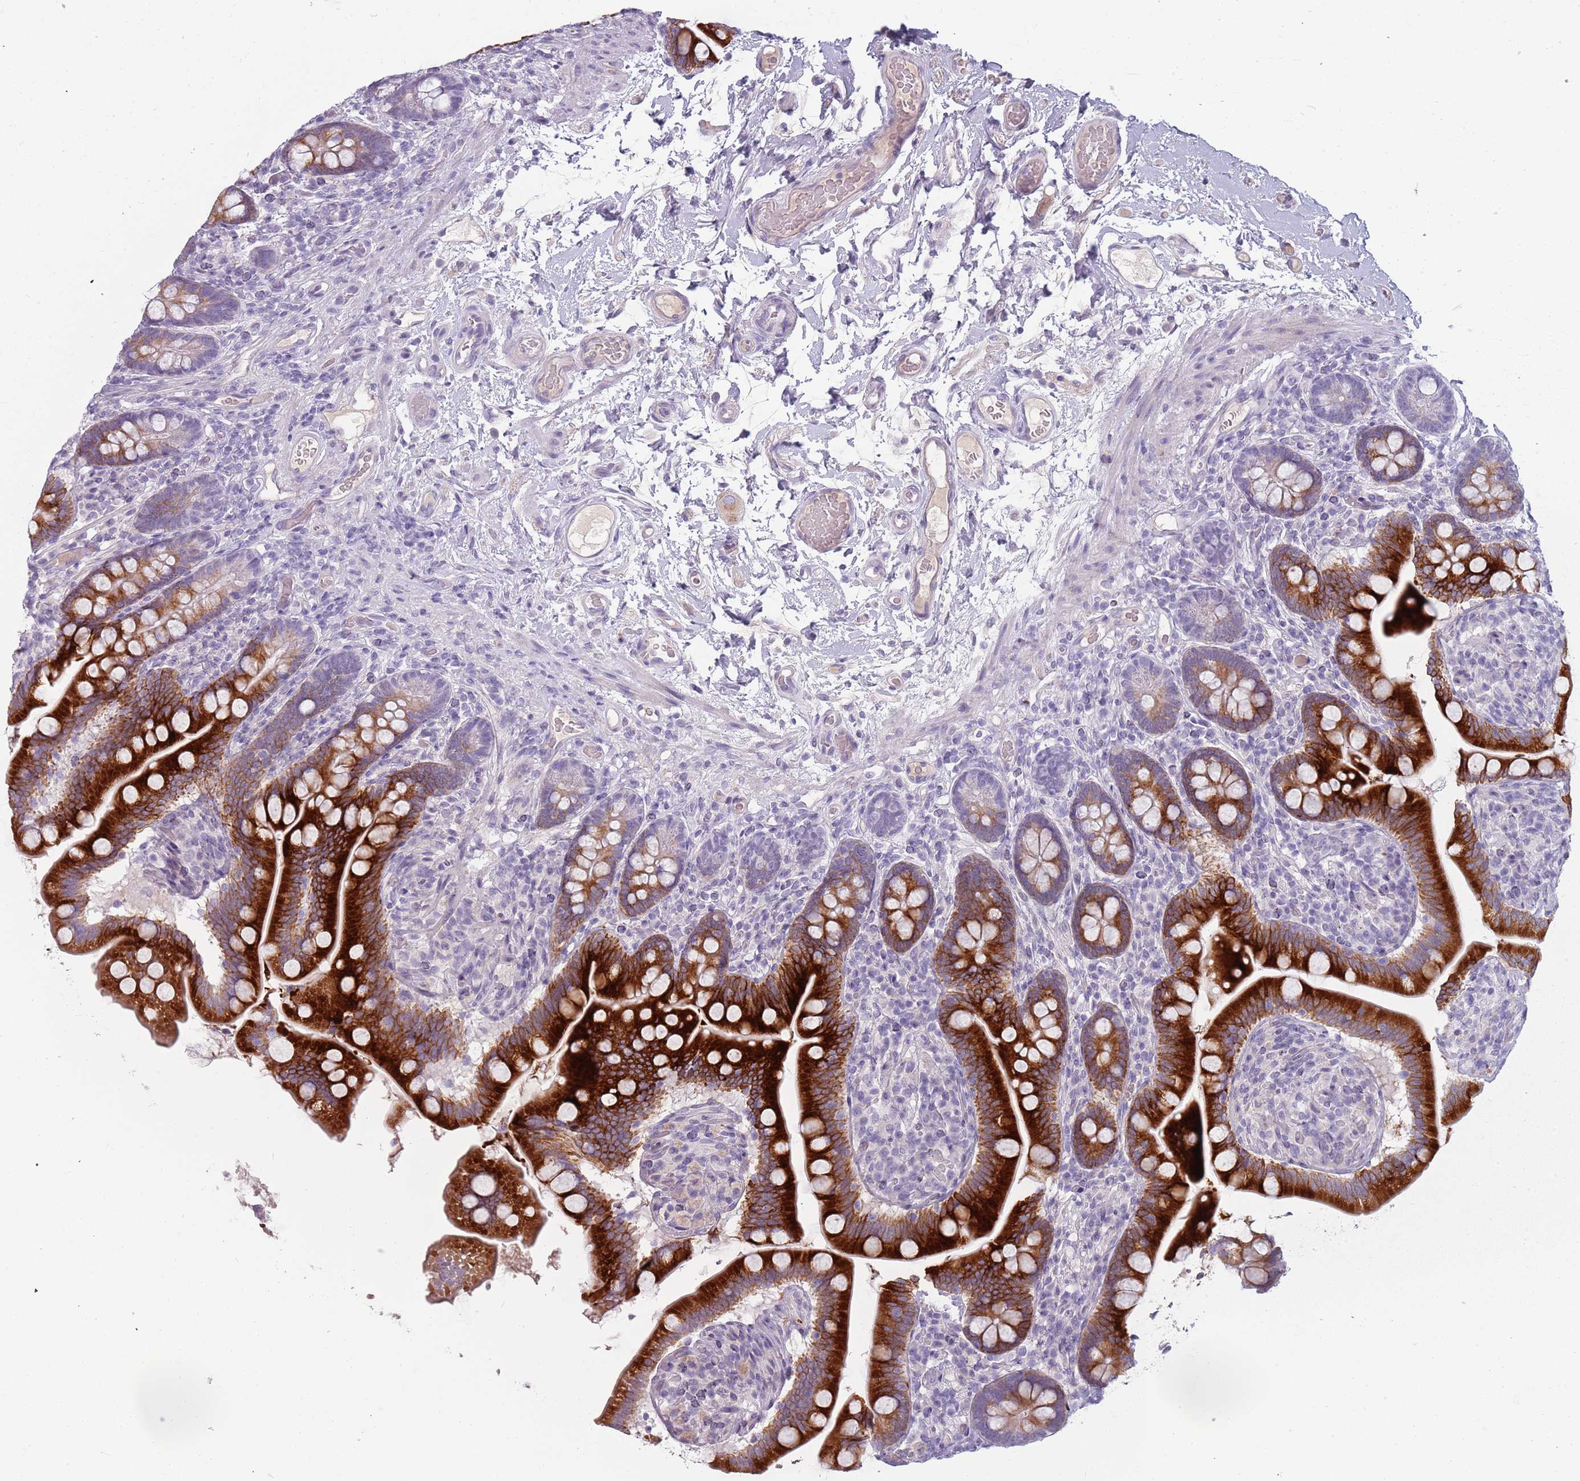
{"staining": {"intensity": "strong", "quantity": ">75%", "location": "cytoplasmic/membranous"}, "tissue": "small intestine", "cell_type": "Glandular cells", "image_type": "normal", "snomed": [{"axis": "morphology", "description": "Normal tissue, NOS"}, {"axis": "topography", "description": "Small intestine"}], "caption": "A brown stain highlights strong cytoplasmic/membranous positivity of a protein in glandular cells of unremarkable human small intestine.", "gene": "TNFRSF6B", "patient": {"sex": "female", "age": 64}}